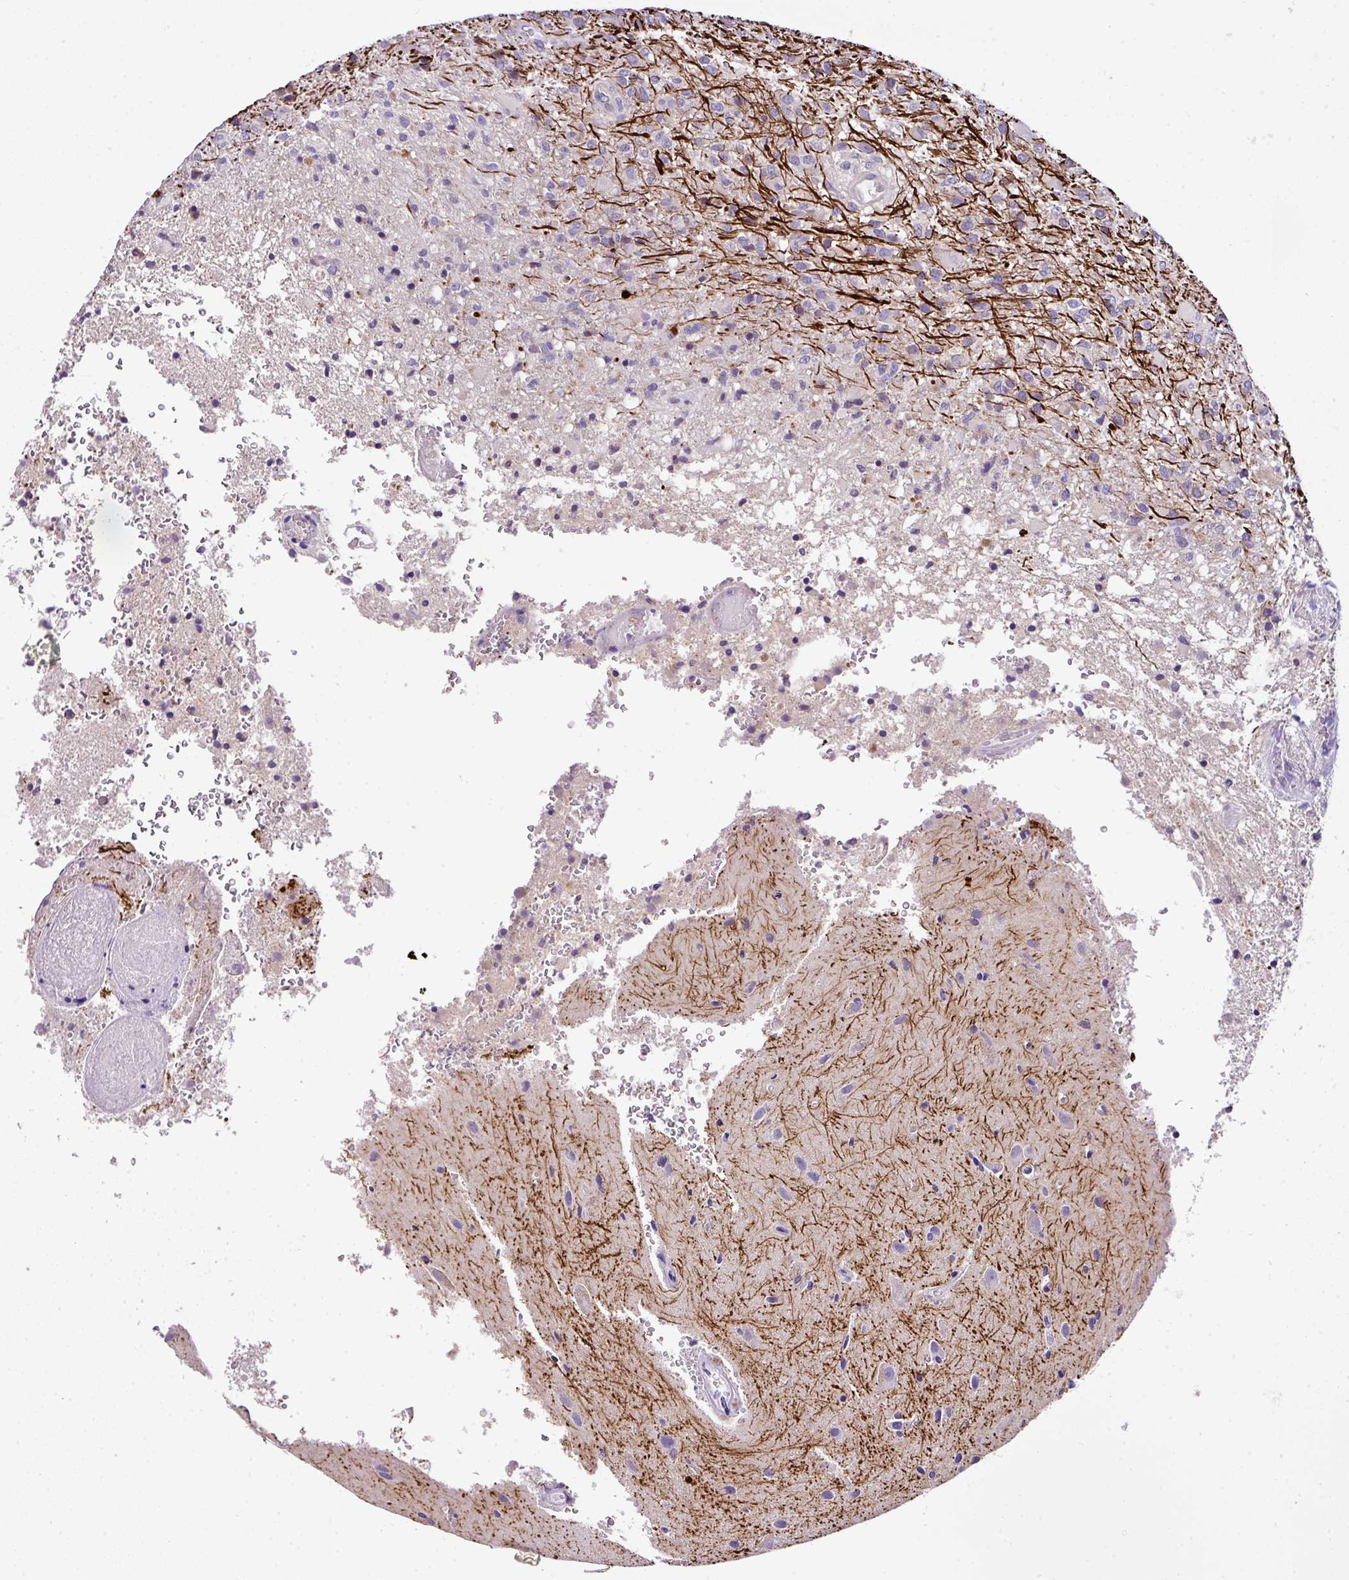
{"staining": {"intensity": "negative", "quantity": "none", "location": "none"}, "tissue": "glioma", "cell_type": "Tumor cells", "image_type": "cancer", "snomed": [{"axis": "morphology", "description": "Glioma, malignant, High grade"}, {"axis": "topography", "description": "Brain"}], "caption": "Immunohistochemistry of human glioma displays no staining in tumor cells. (DAB immunohistochemistry (IHC) visualized using brightfield microscopy, high magnification).", "gene": "ANXA2R", "patient": {"sex": "female", "age": 74}}